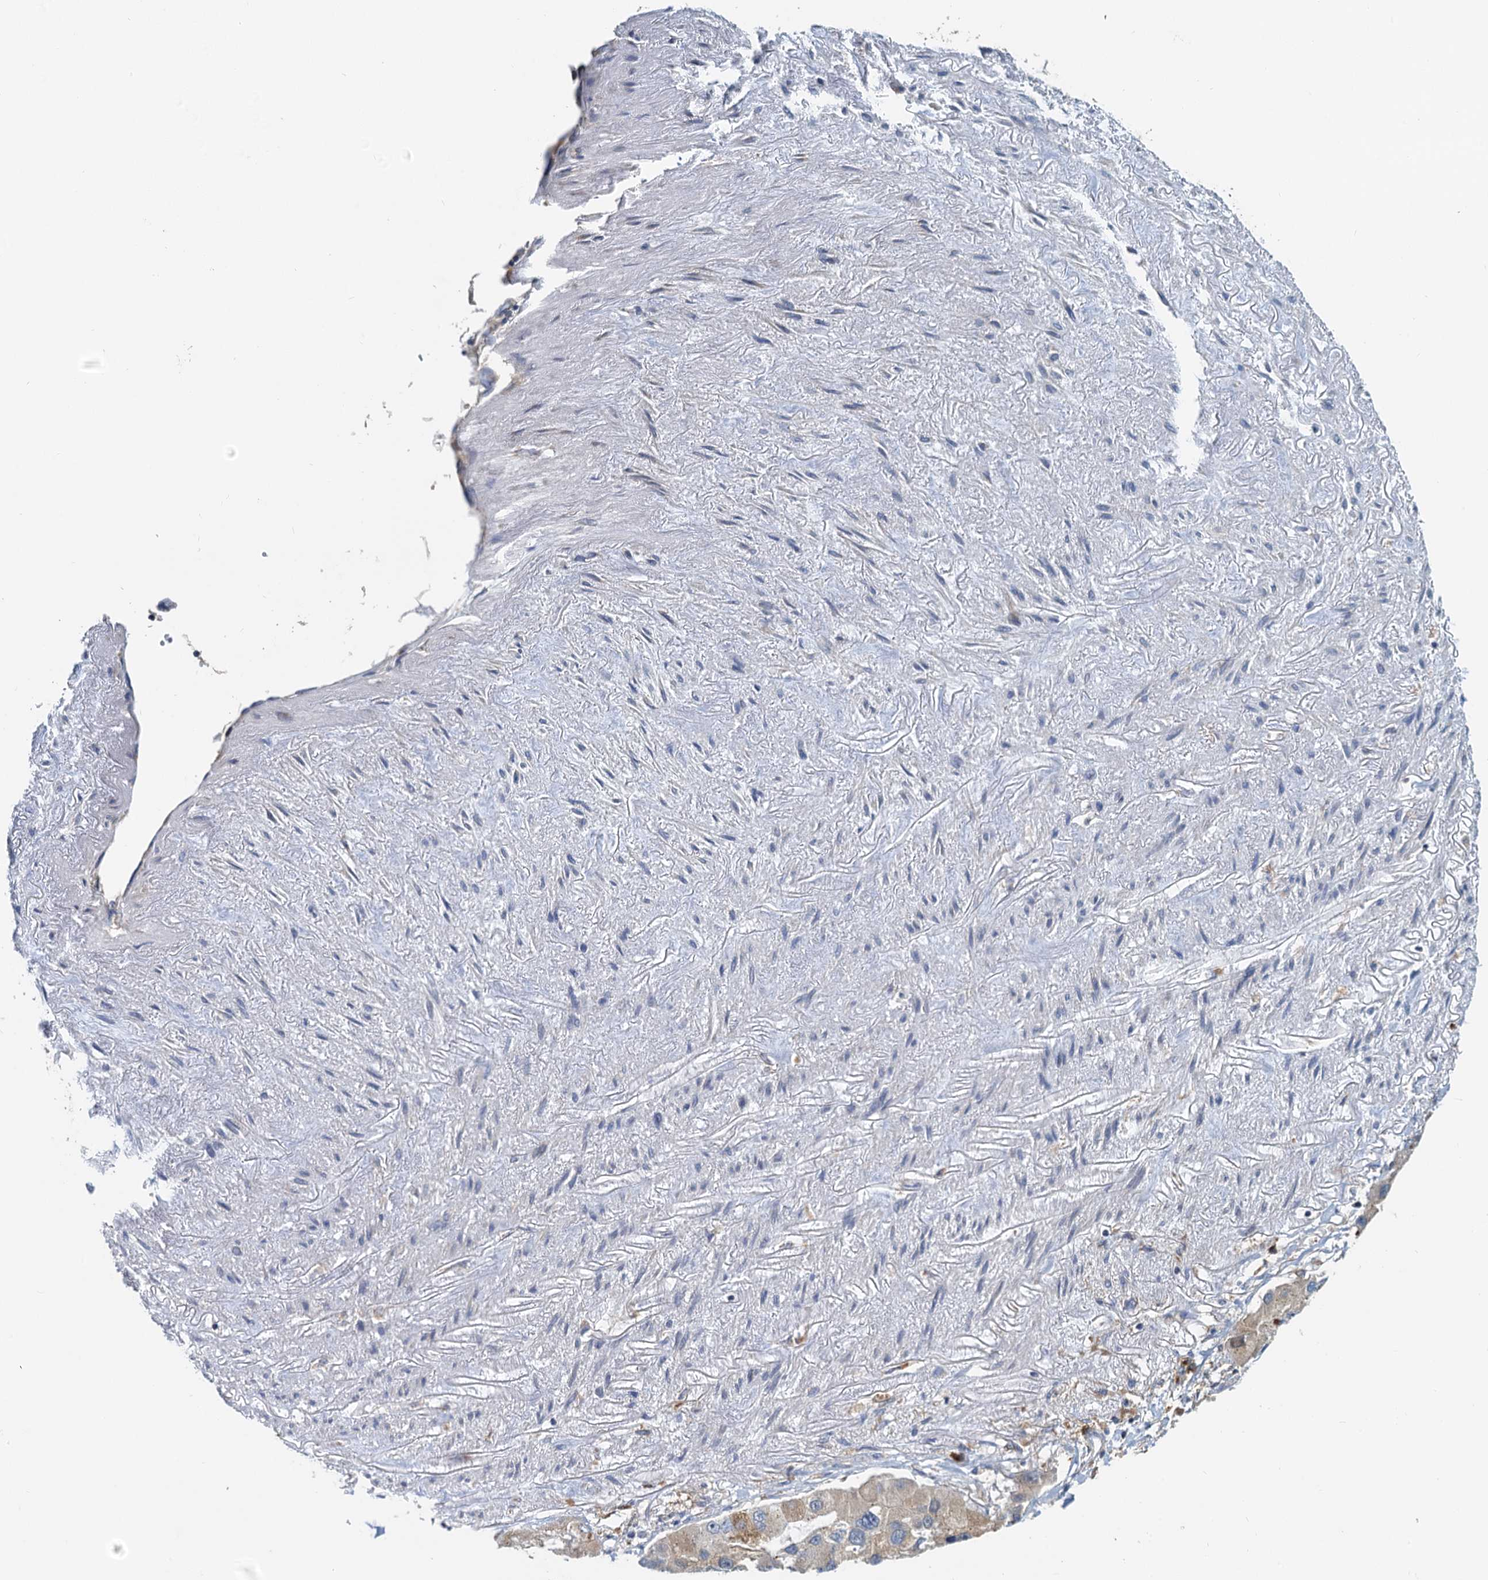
{"staining": {"intensity": "weak", "quantity": "<25%", "location": "cytoplasmic/membranous"}, "tissue": "lung cancer", "cell_type": "Tumor cells", "image_type": "cancer", "snomed": [{"axis": "morphology", "description": "Adenocarcinoma, NOS"}, {"axis": "topography", "description": "Lung"}], "caption": "The immunohistochemistry micrograph has no significant expression in tumor cells of lung adenocarcinoma tissue. The staining is performed using DAB brown chromogen with nuclei counter-stained in using hematoxylin.", "gene": "NKAPD1", "patient": {"sex": "female", "age": 54}}